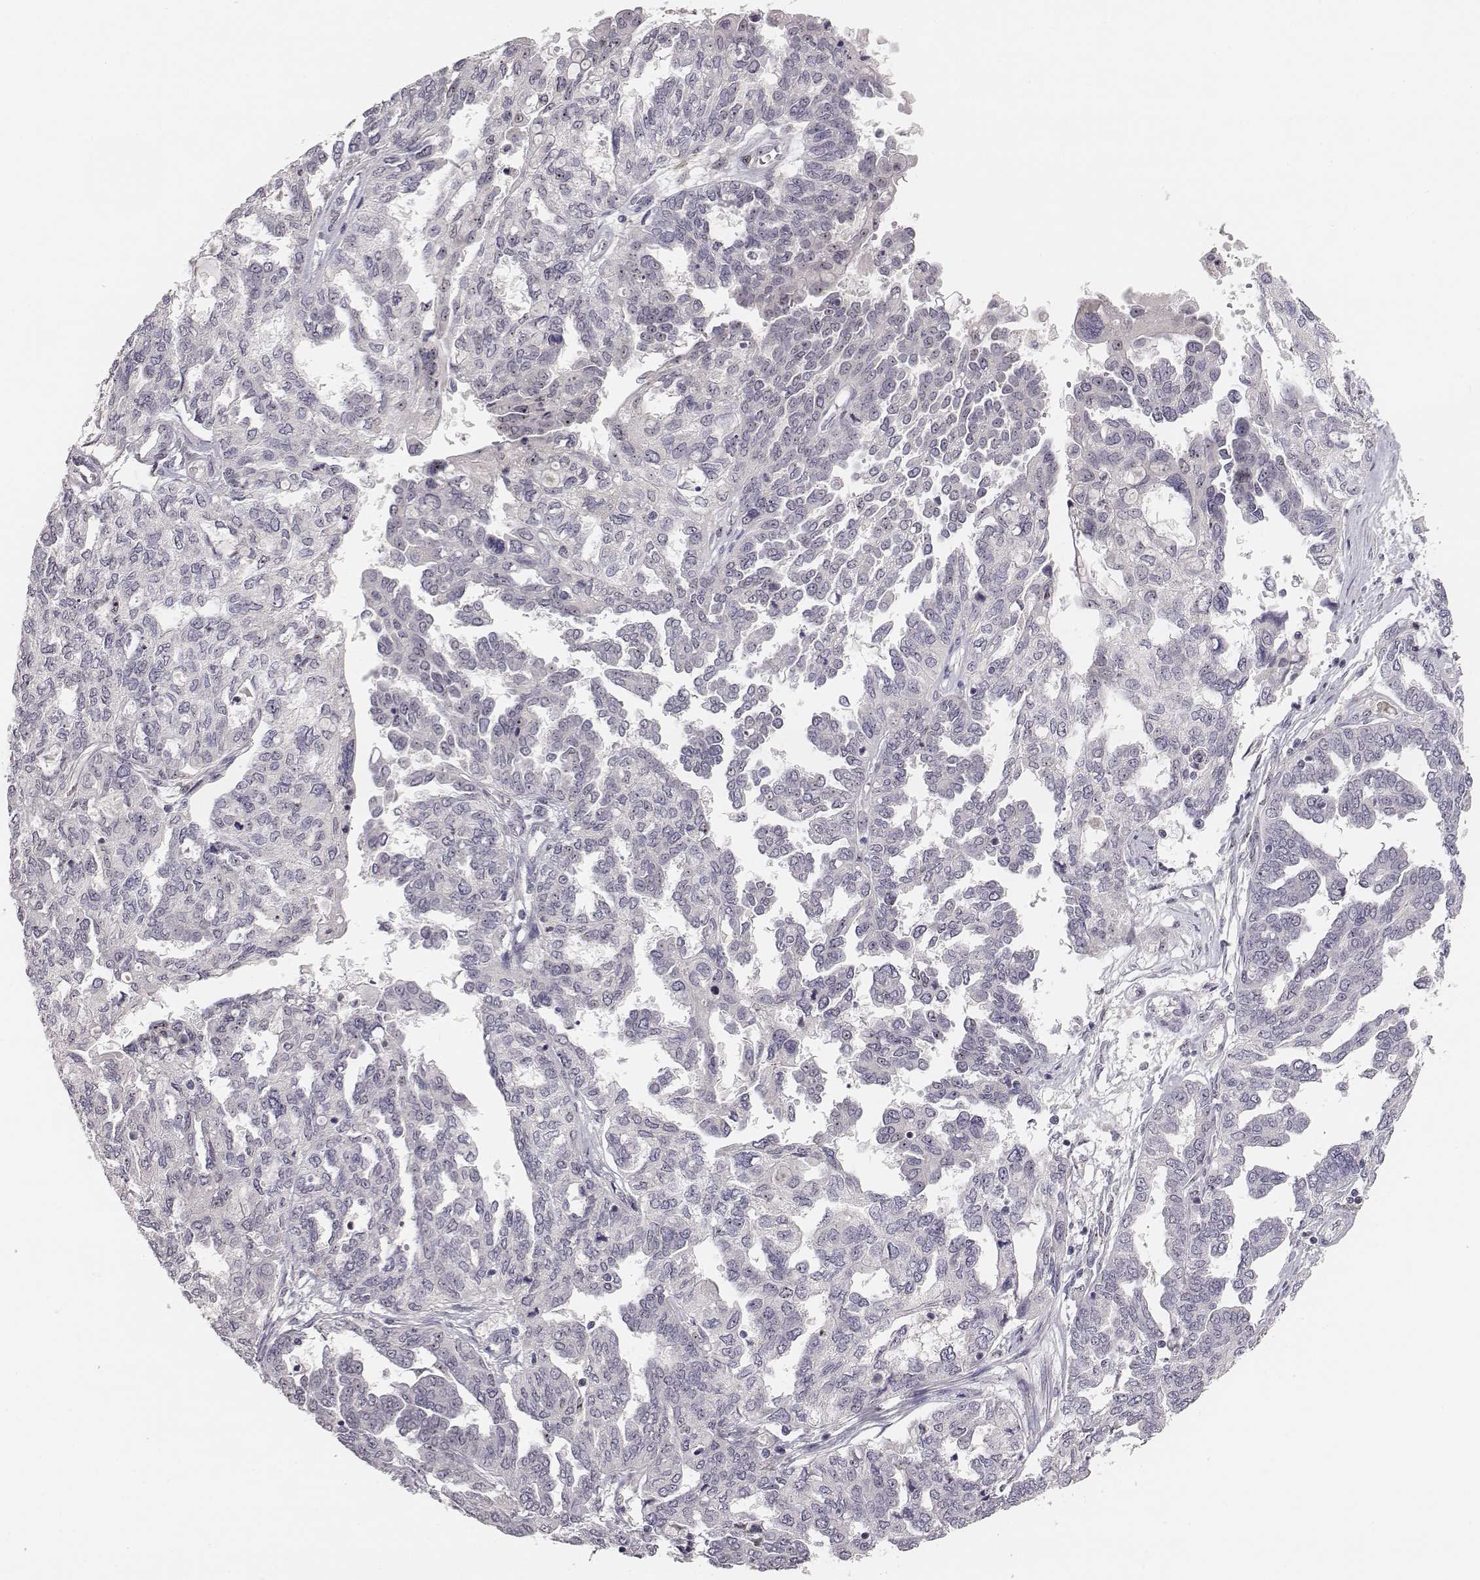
{"staining": {"intensity": "moderate", "quantity": "<25%", "location": "nuclear"}, "tissue": "ovarian cancer", "cell_type": "Tumor cells", "image_type": "cancer", "snomed": [{"axis": "morphology", "description": "Cystadenocarcinoma, serous, NOS"}, {"axis": "topography", "description": "Ovary"}], "caption": "Moderate nuclear protein positivity is appreciated in about <25% of tumor cells in ovarian serous cystadenocarcinoma. The staining is performed using DAB brown chromogen to label protein expression. The nuclei are counter-stained blue using hematoxylin.", "gene": "NIFK", "patient": {"sex": "female", "age": 53}}